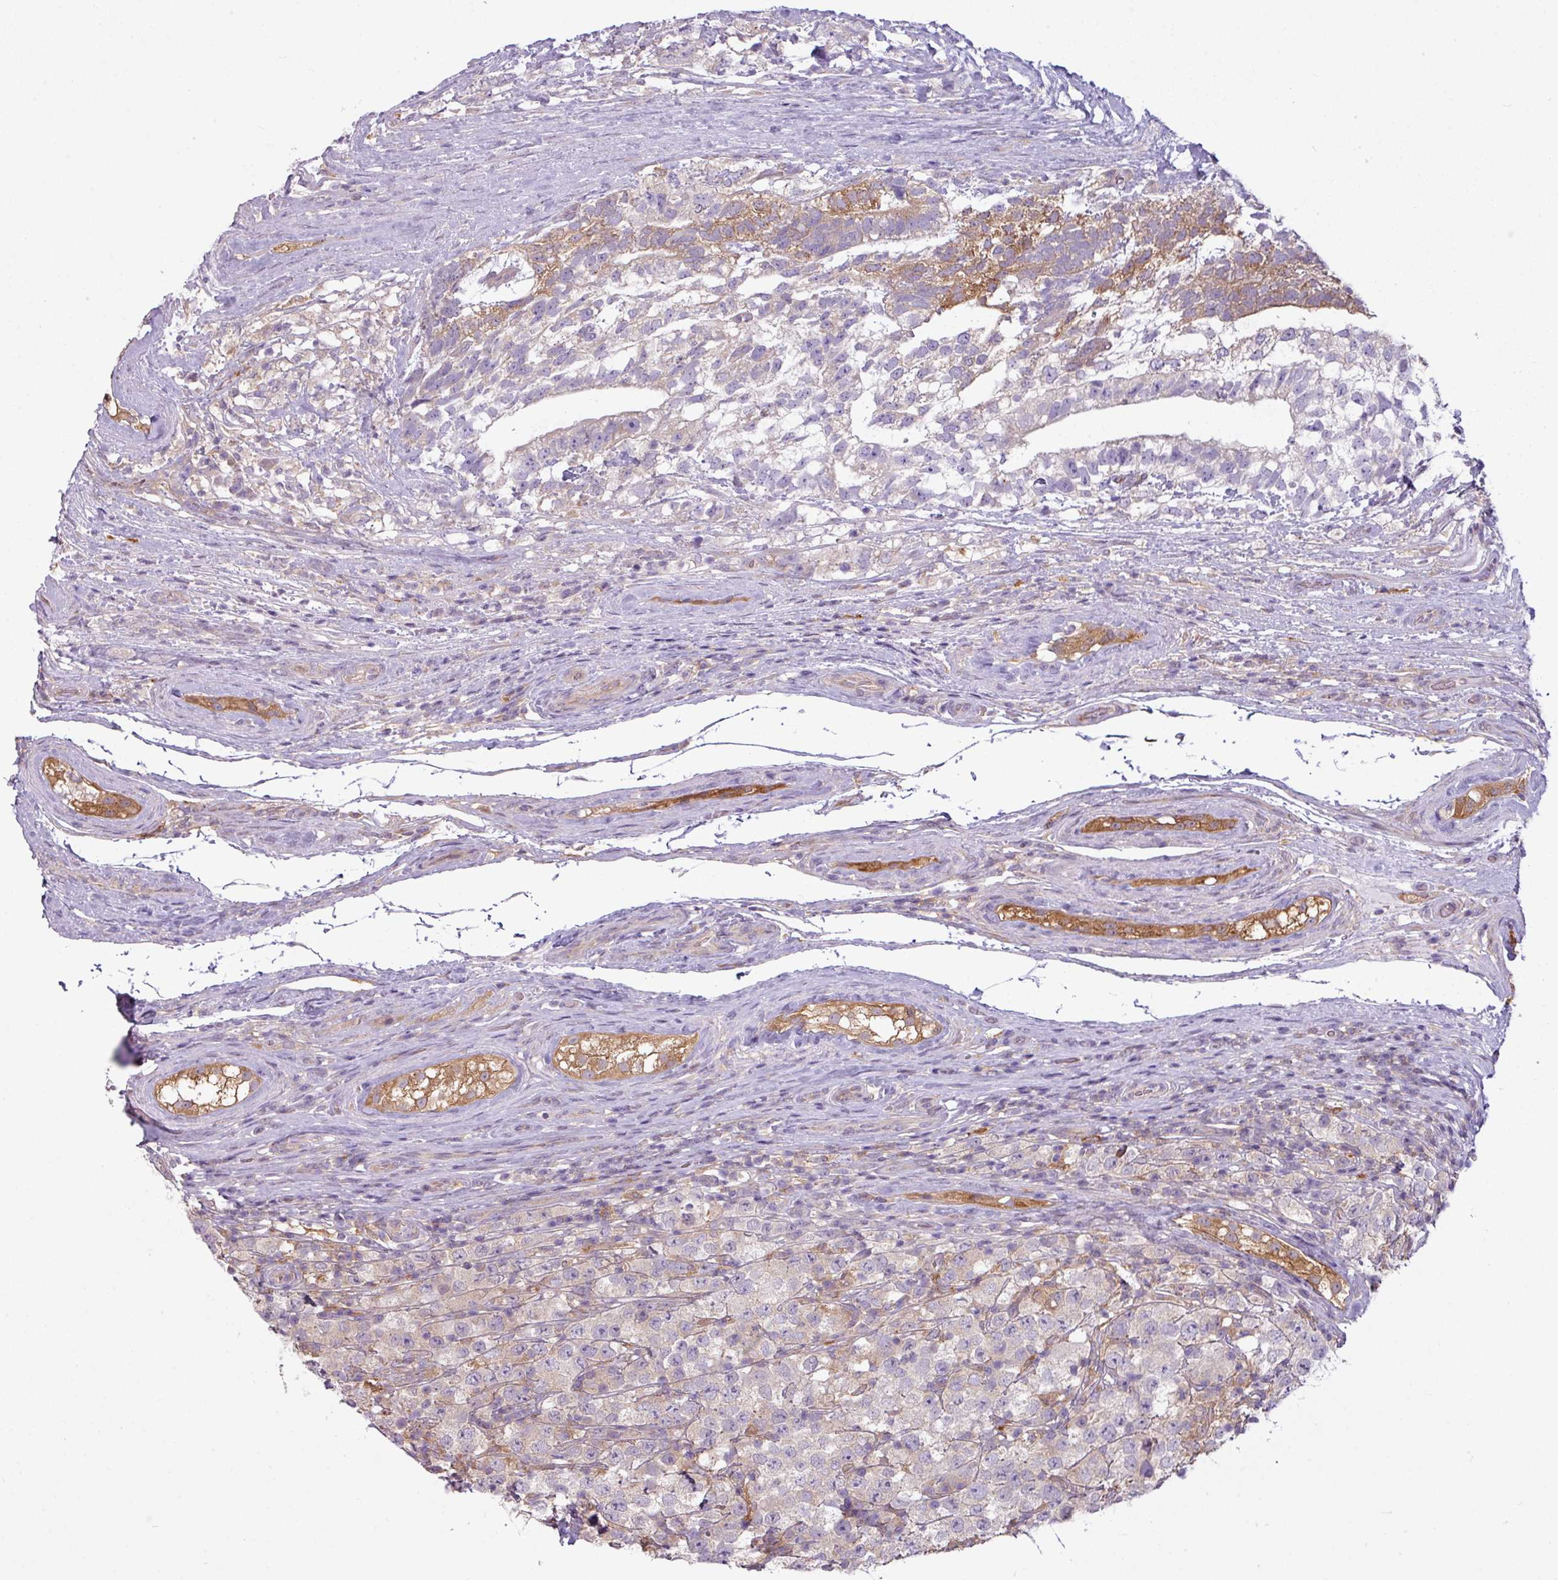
{"staining": {"intensity": "moderate", "quantity": "<25%", "location": "cytoplasmic/membranous"}, "tissue": "testis cancer", "cell_type": "Tumor cells", "image_type": "cancer", "snomed": [{"axis": "morphology", "description": "Seminoma, NOS"}, {"axis": "morphology", "description": "Carcinoma, Embryonal, NOS"}, {"axis": "topography", "description": "Testis"}], "caption": "A brown stain highlights moderate cytoplasmic/membranous expression of a protein in testis cancer tumor cells.", "gene": "CAMK2B", "patient": {"sex": "male", "age": 41}}